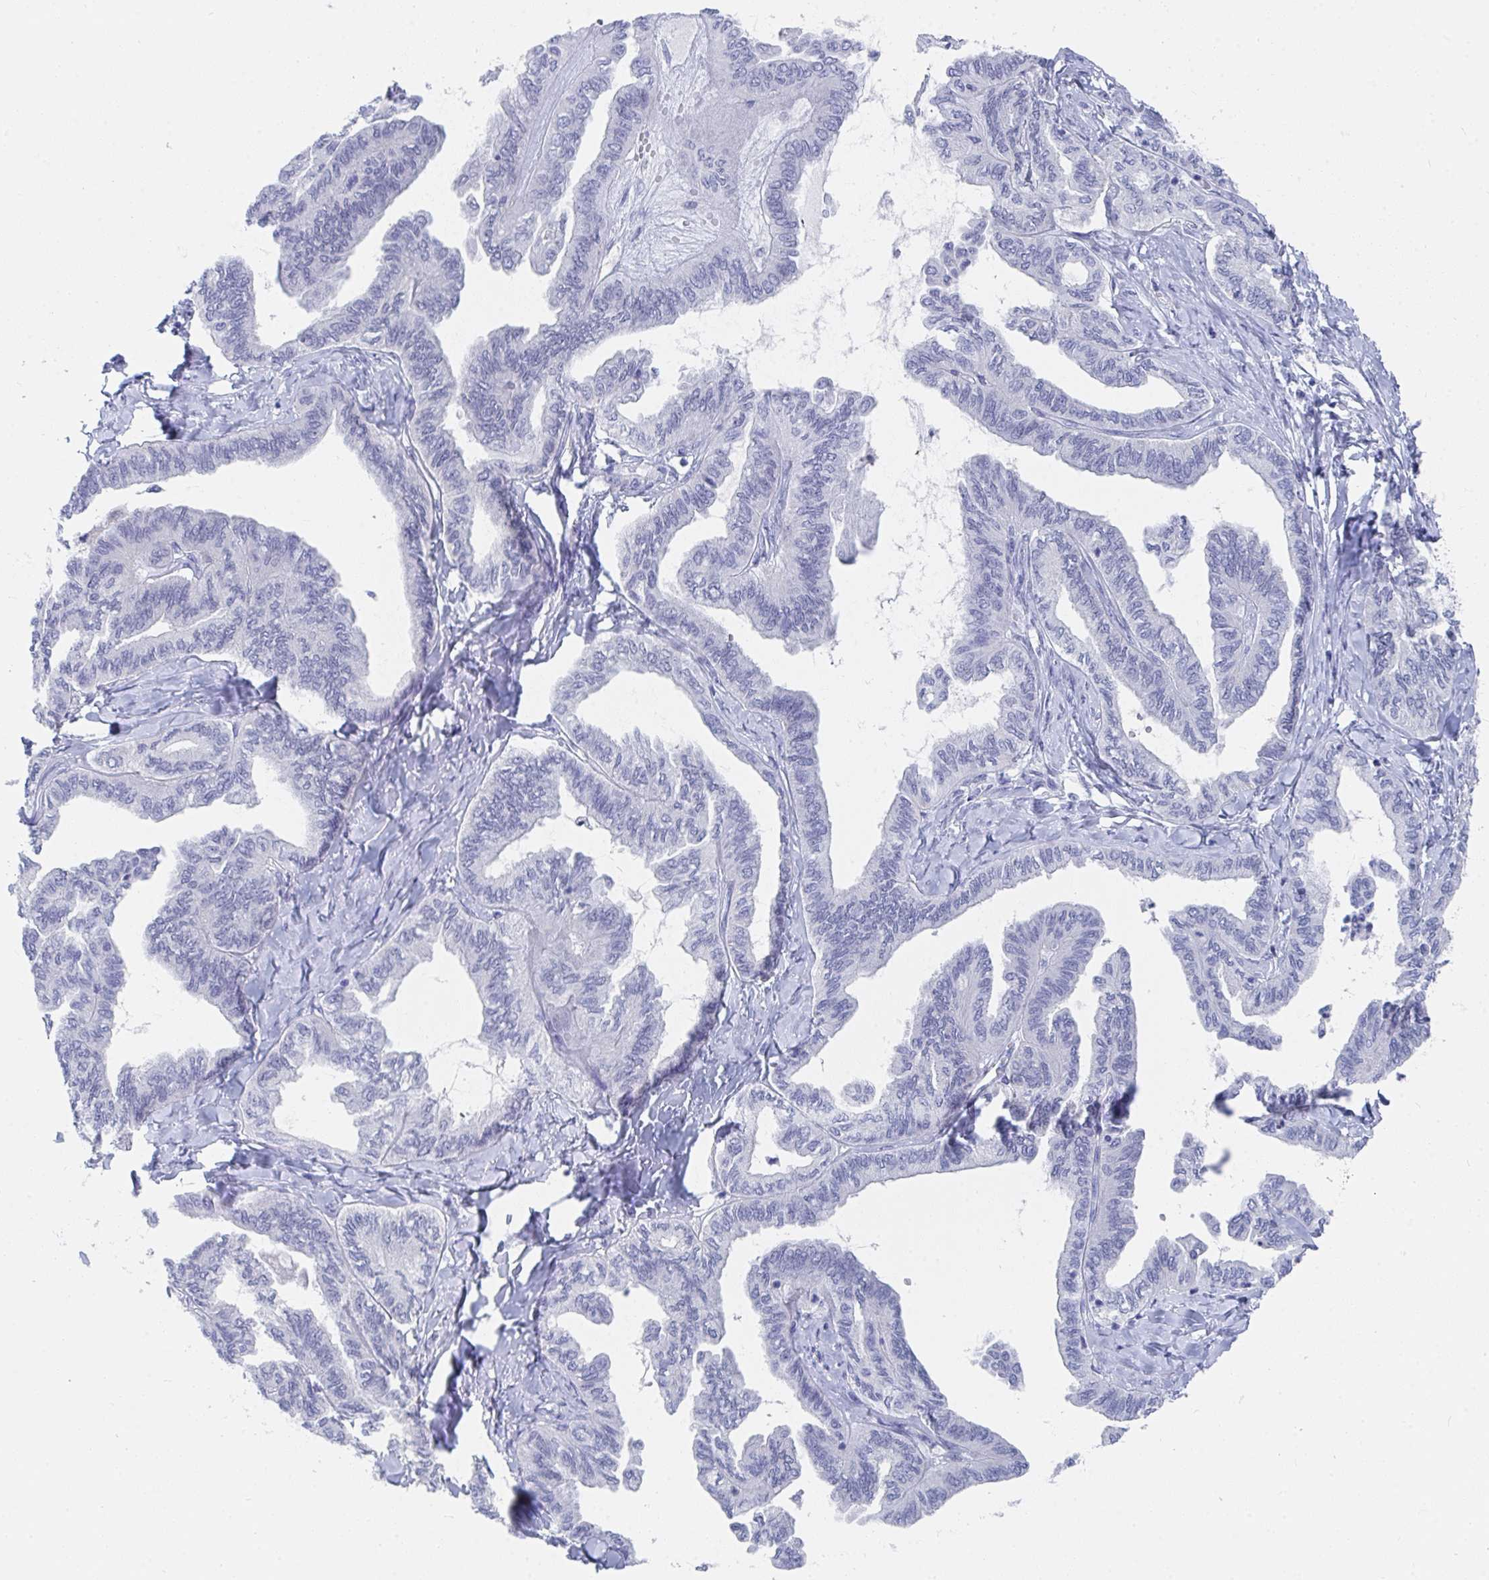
{"staining": {"intensity": "negative", "quantity": "none", "location": "none"}, "tissue": "ovarian cancer", "cell_type": "Tumor cells", "image_type": "cancer", "snomed": [{"axis": "morphology", "description": "Carcinoma, endometroid"}, {"axis": "topography", "description": "Ovary"}], "caption": "Image shows no significant protein staining in tumor cells of endometroid carcinoma (ovarian). (DAB immunohistochemistry with hematoxylin counter stain).", "gene": "DAOA", "patient": {"sex": "female", "age": 70}}